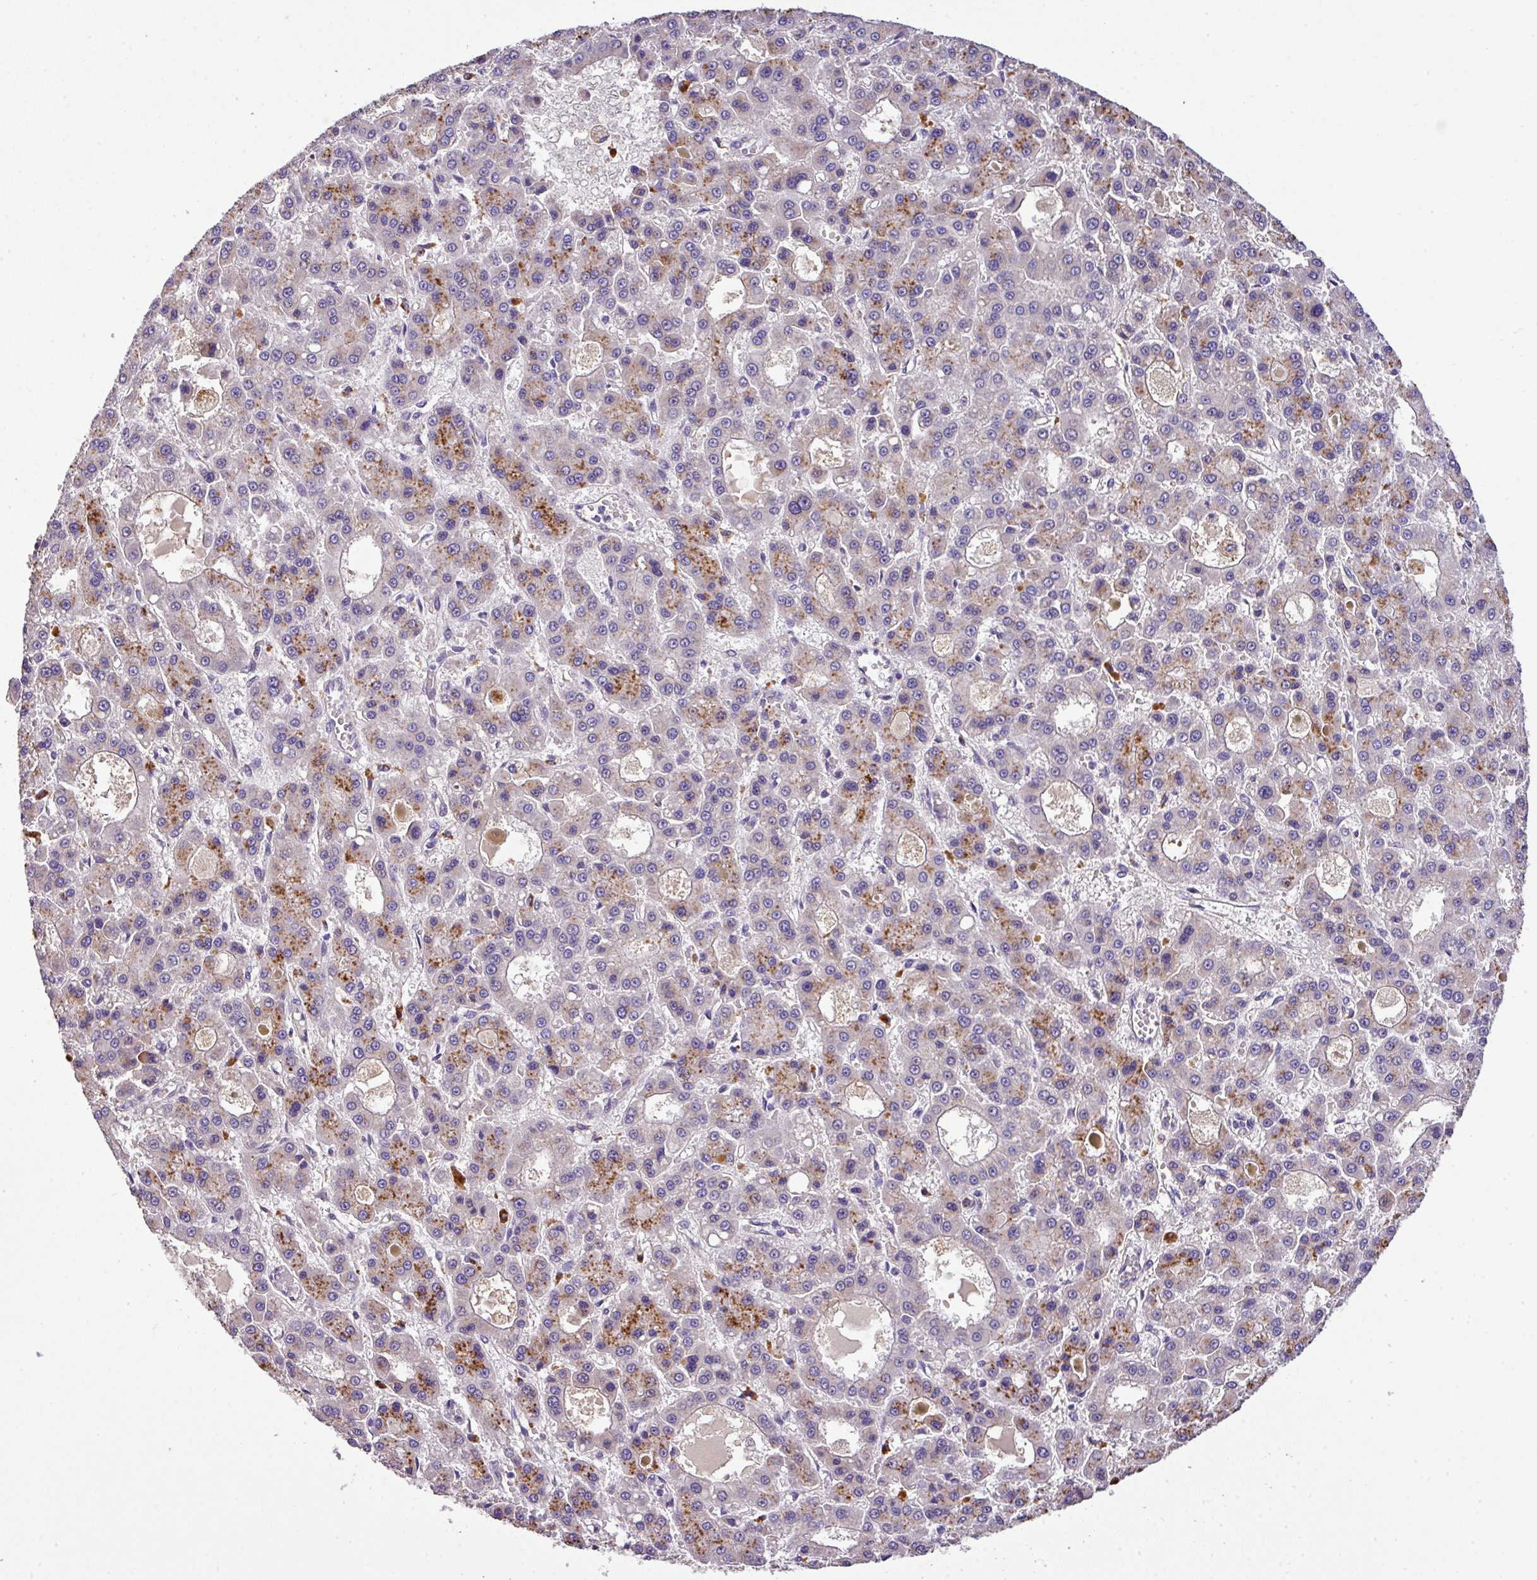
{"staining": {"intensity": "moderate", "quantity": "25%-75%", "location": "cytoplasmic/membranous"}, "tissue": "liver cancer", "cell_type": "Tumor cells", "image_type": "cancer", "snomed": [{"axis": "morphology", "description": "Carcinoma, Hepatocellular, NOS"}, {"axis": "topography", "description": "Liver"}], "caption": "This is a histology image of IHC staining of hepatocellular carcinoma (liver), which shows moderate expression in the cytoplasmic/membranous of tumor cells.", "gene": "ANXA2R", "patient": {"sex": "male", "age": 70}}